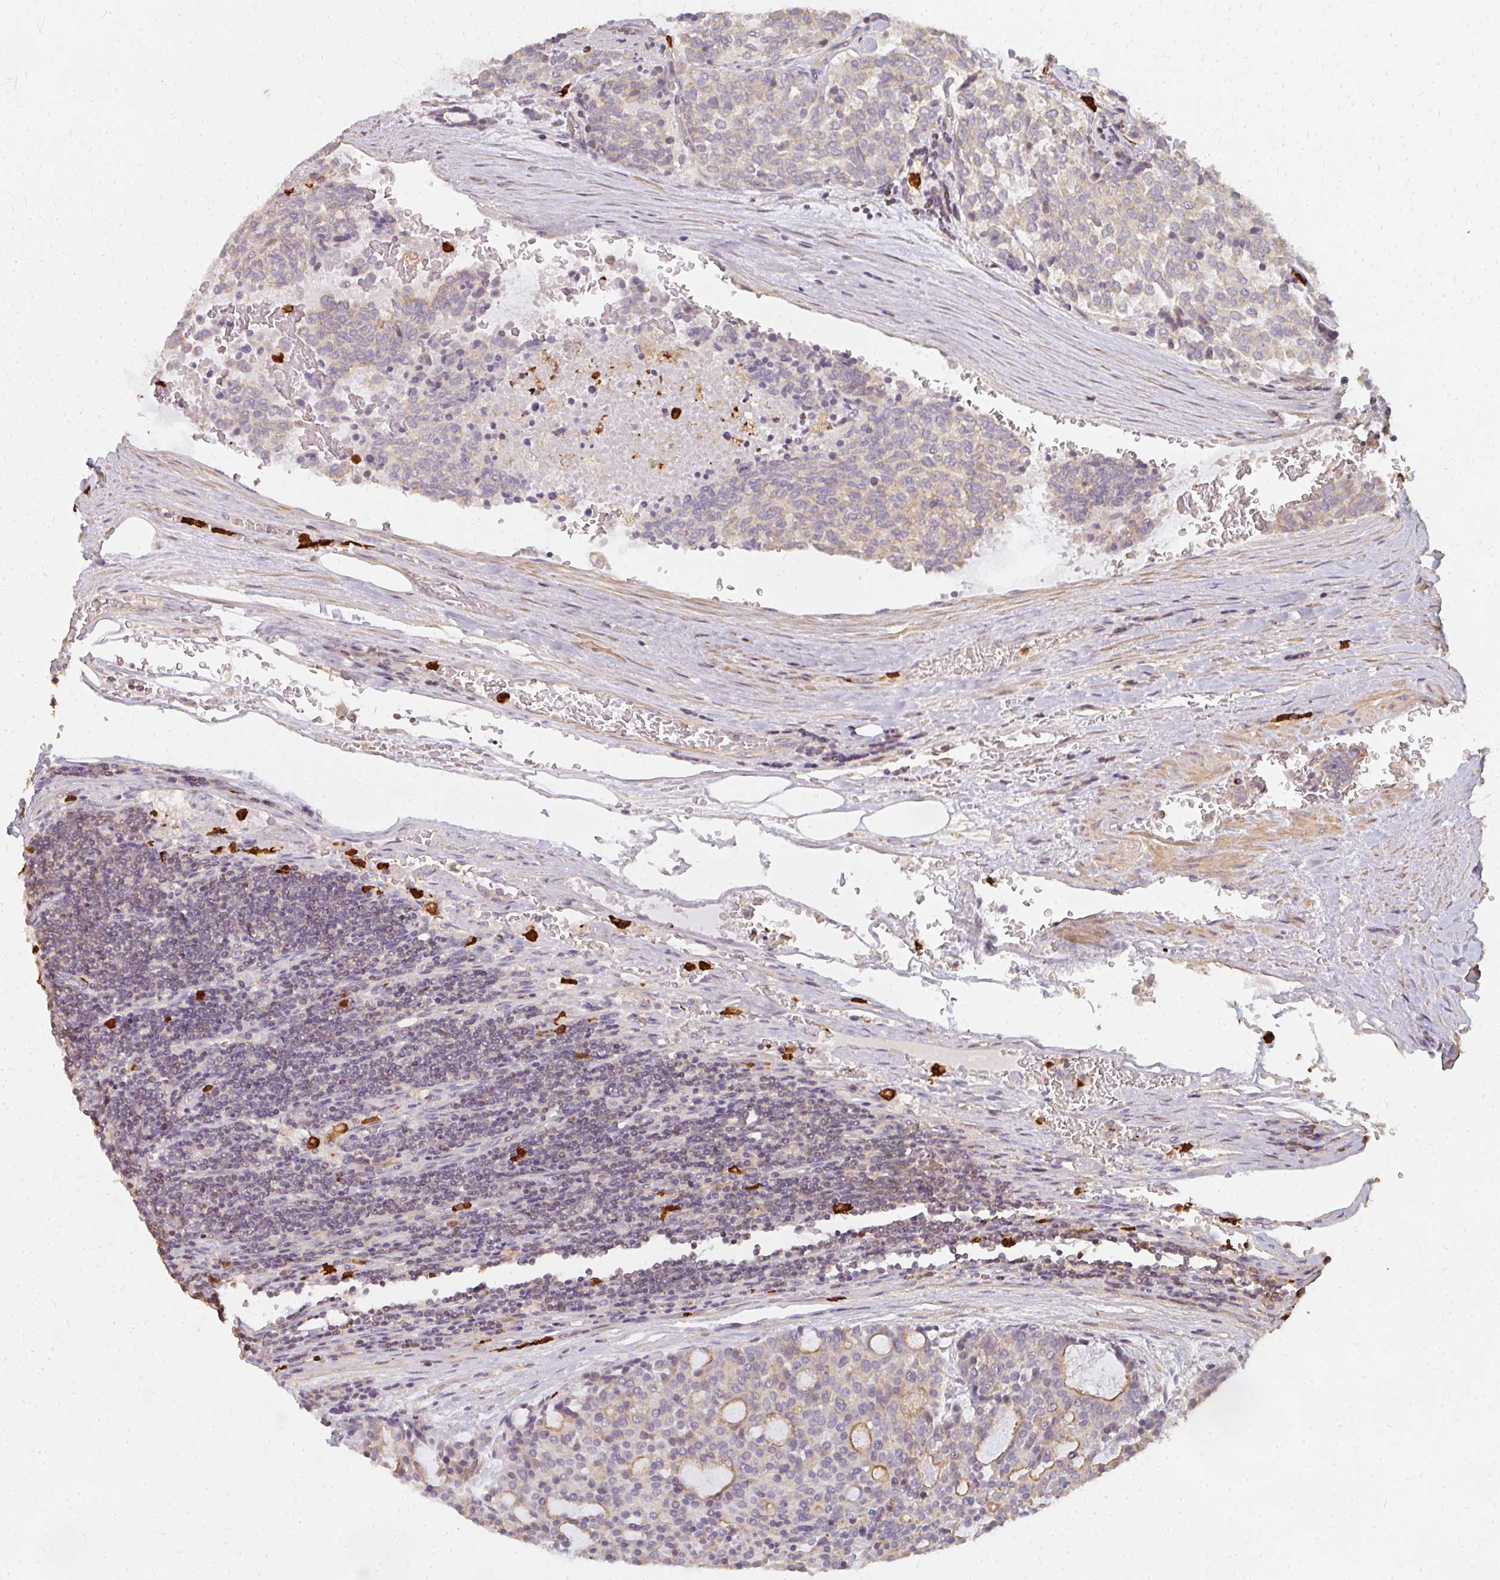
{"staining": {"intensity": "weak", "quantity": "<25%", "location": "cytoplasmic/membranous"}, "tissue": "carcinoid", "cell_type": "Tumor cells", "image_type": "cancer", "snomed": [{"axis": "morphology", "description": "Carcinoid, malignant, NOS"}, {"axis": "topography", "description": "Pancreas"}], "caption": "Tumor cells show no significant positivity in carcinoid.", "gene": "CNTRL", "patient": {"sex": "female", "age": 54}}